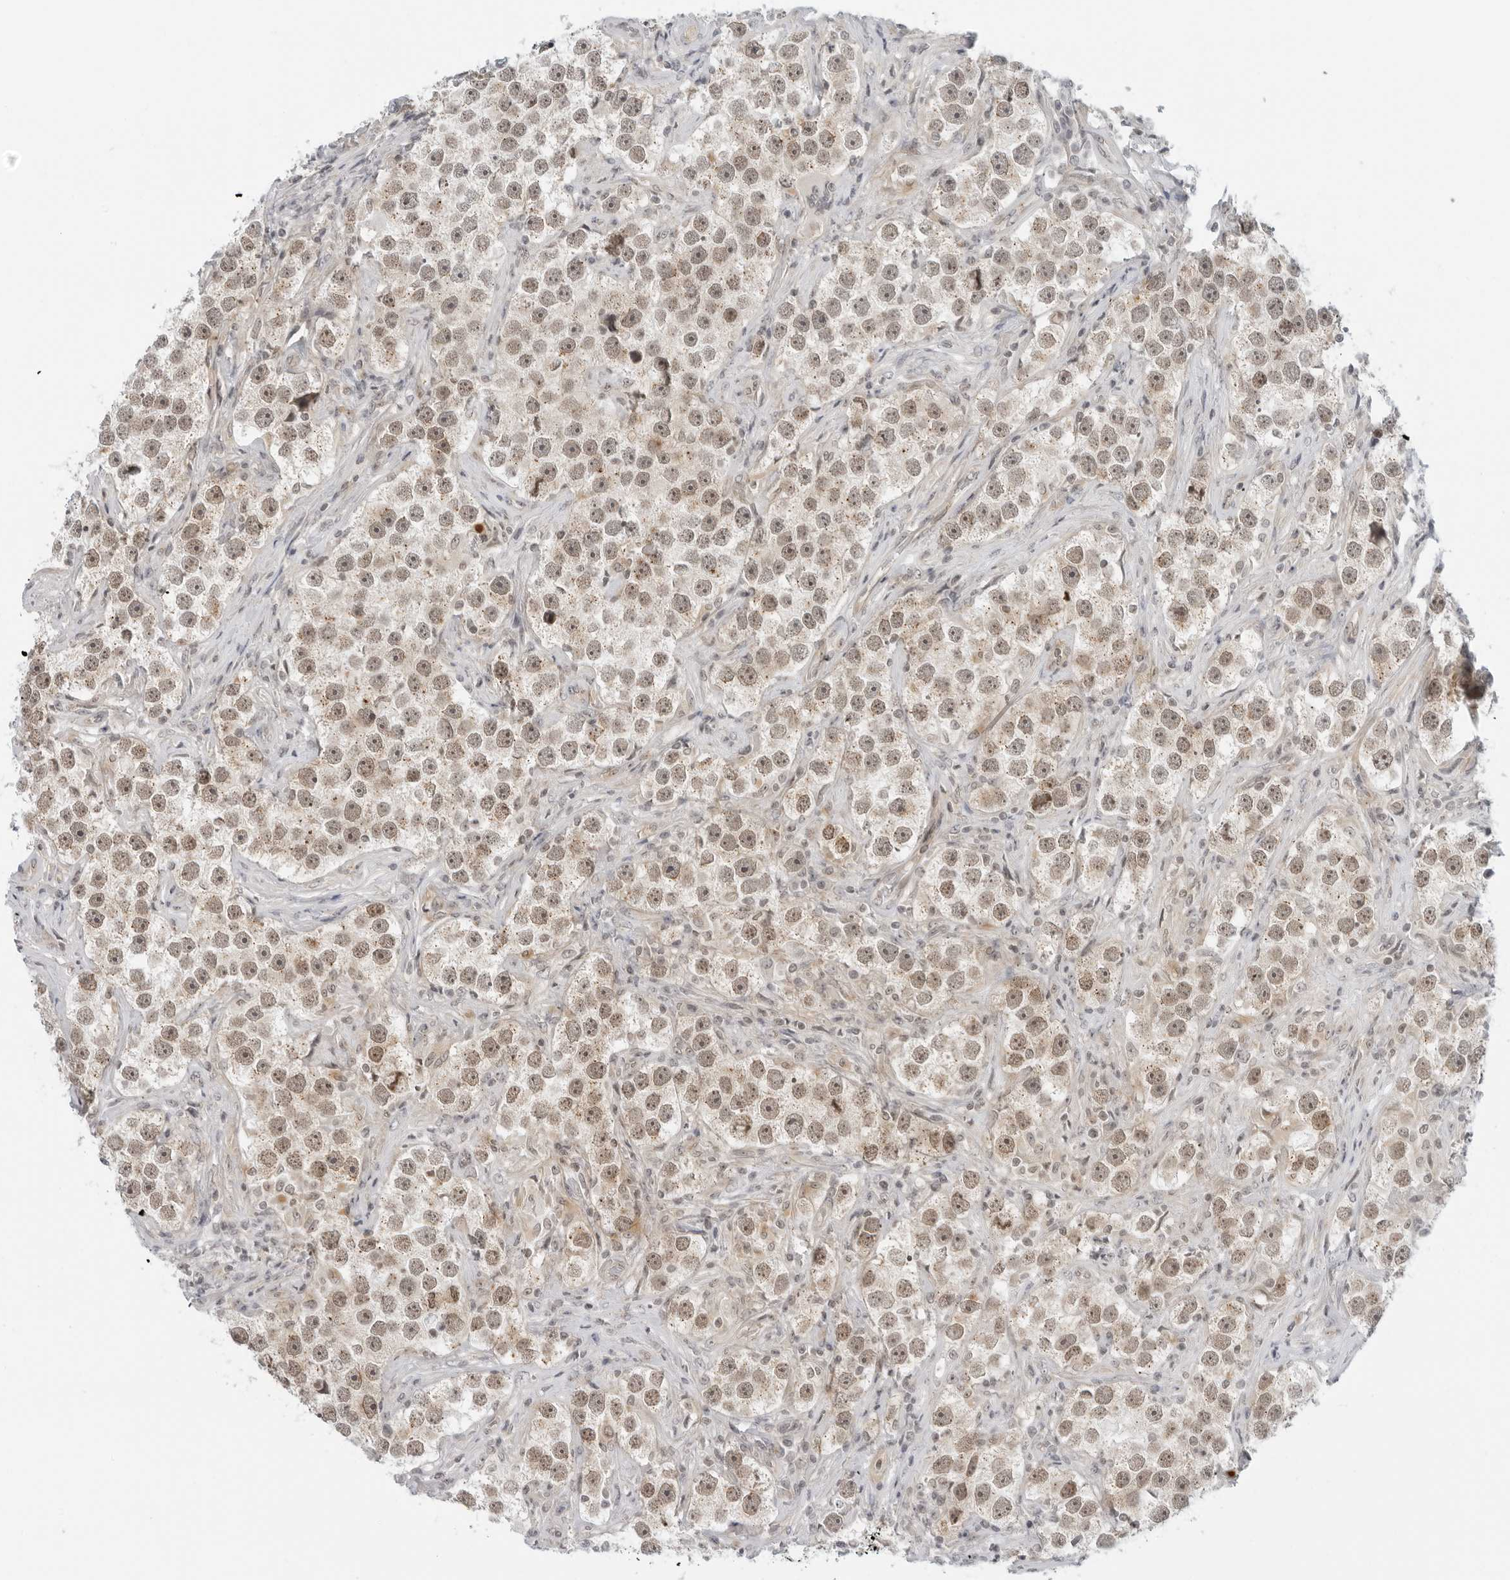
{"staining": {"intensity": "weak", "quantity": "25%-75%", "location": "cytoplasmic/membranous,nuclear"}, "tissue": "testis cancer", "cell_type": "Tumor cells", "image_type": "cancer", "snomed": [{"axis": "morphology", "description": "Seminoma, NOS"}, {"axis": "topography", "description": "Testis"}], "caption": "High-magnification brightfield microscopy of testis seminoma stained with DAB (3,3'-diaminobenzidine) (brown) and counterstained with hematoxylin (blue). tumor cells exhibit weak cytoplasmic/membranous and nuclear positivity is appreciated in approximately25%-75% of cells.", "gene": "SUGCT", "patient": {"sex": "male", "age": 49}}